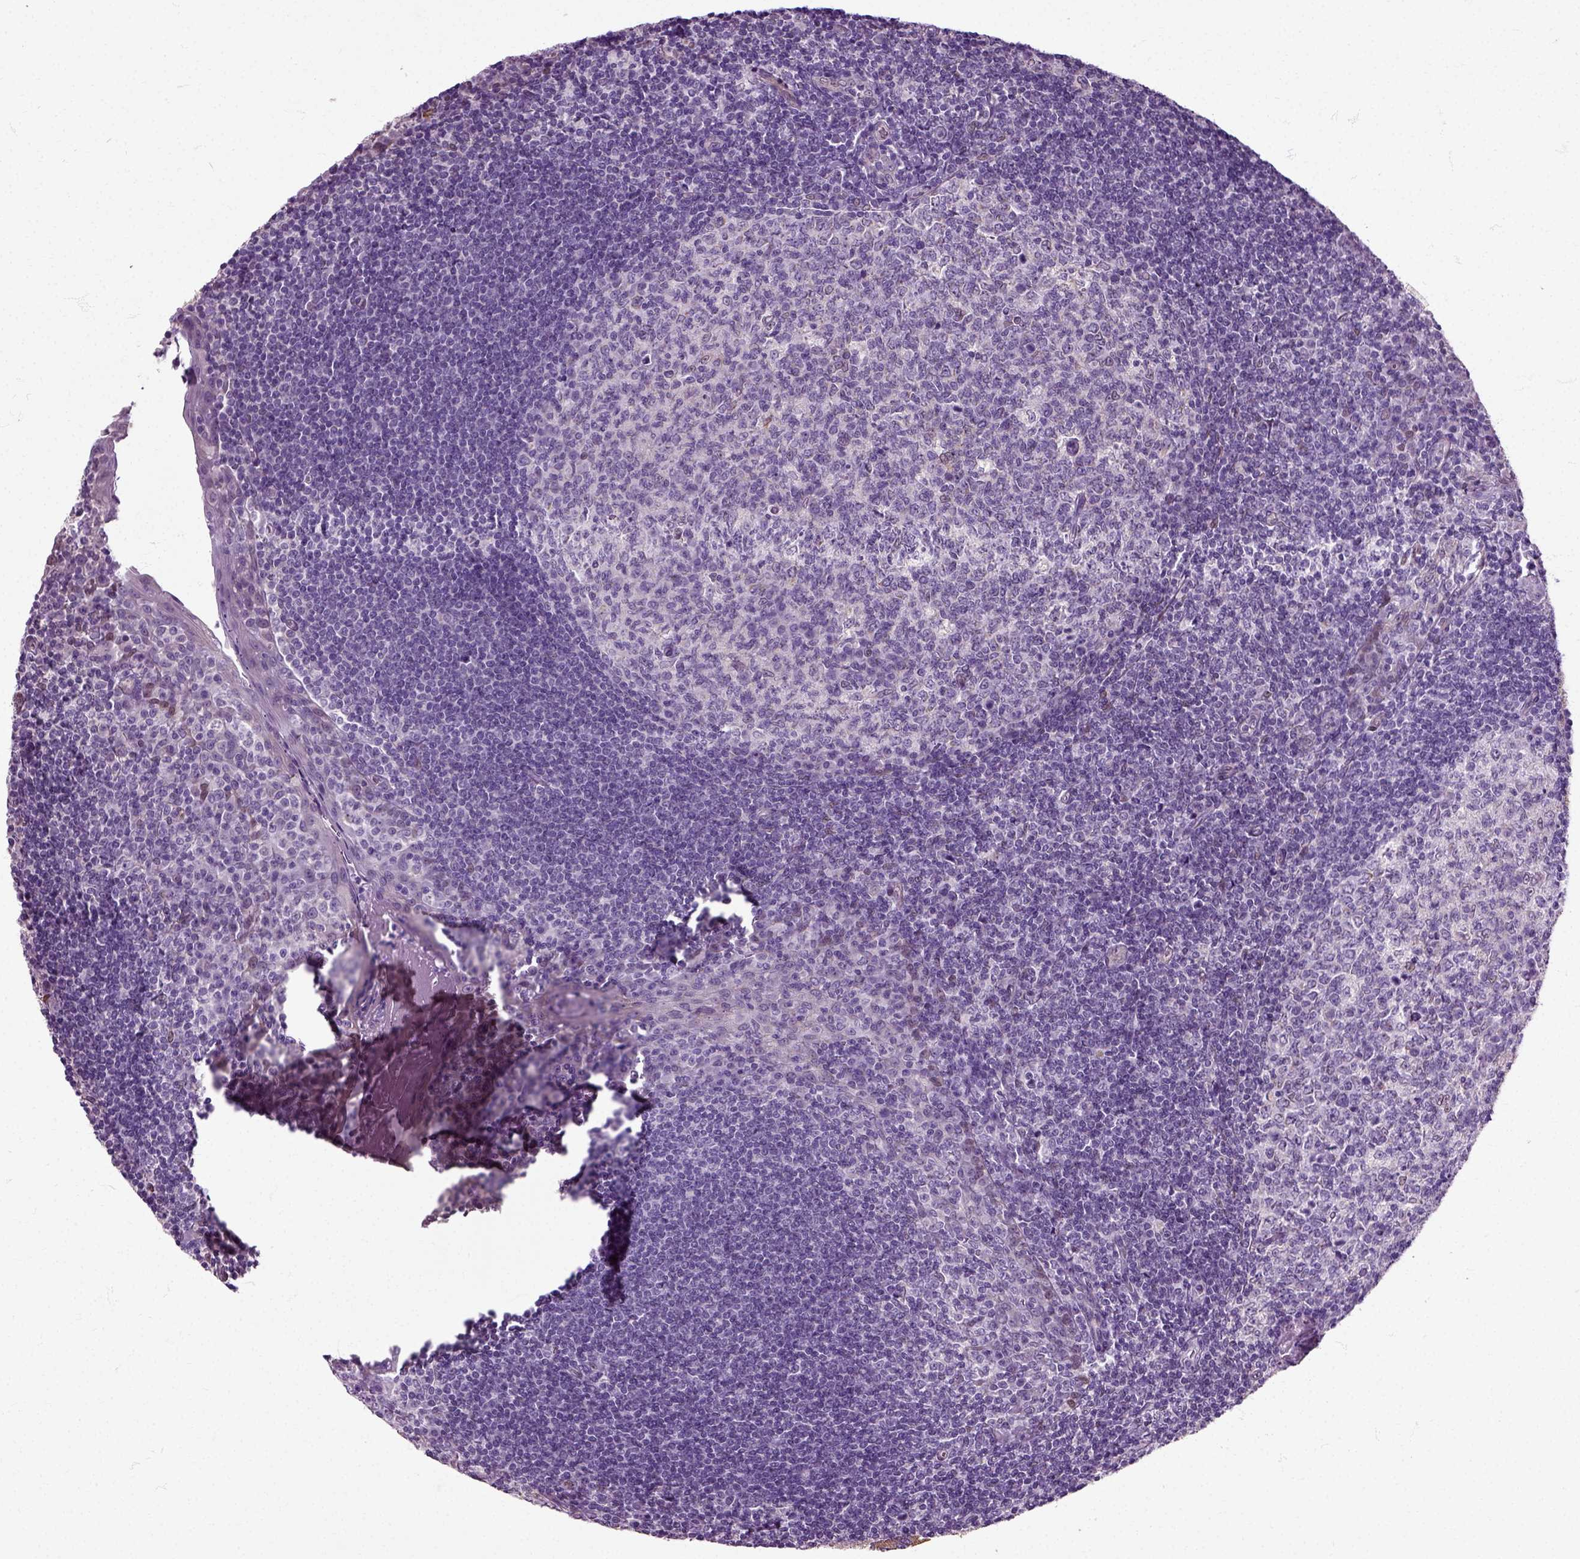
{"staining": {"intensity": "negative", "quantity": "none", "location": "none"}, "tissue": "tonsil", "cell_type": "Germinal center cells", "image_type": "normal", "snomed": [{"axis": "morphology", "description": "Normal tissue, NOS"}, {"axis": "topography", "description": "Tonsil"}], "caption": "Immunohistochemistry (IHC) photomicrograph of benign tonsil: human tonsil stained with DAB reveals no significant protein staining in germinal center cells. The staining was performed using DAB (3,3'-diaminobenzidine) to visualize the protein expression in brown, while the nuclei were stained in blue with hematoxylin (Magnification: 20x).", "gene": "HSPA2", "patient": {"sex": "female", "age": 13}}